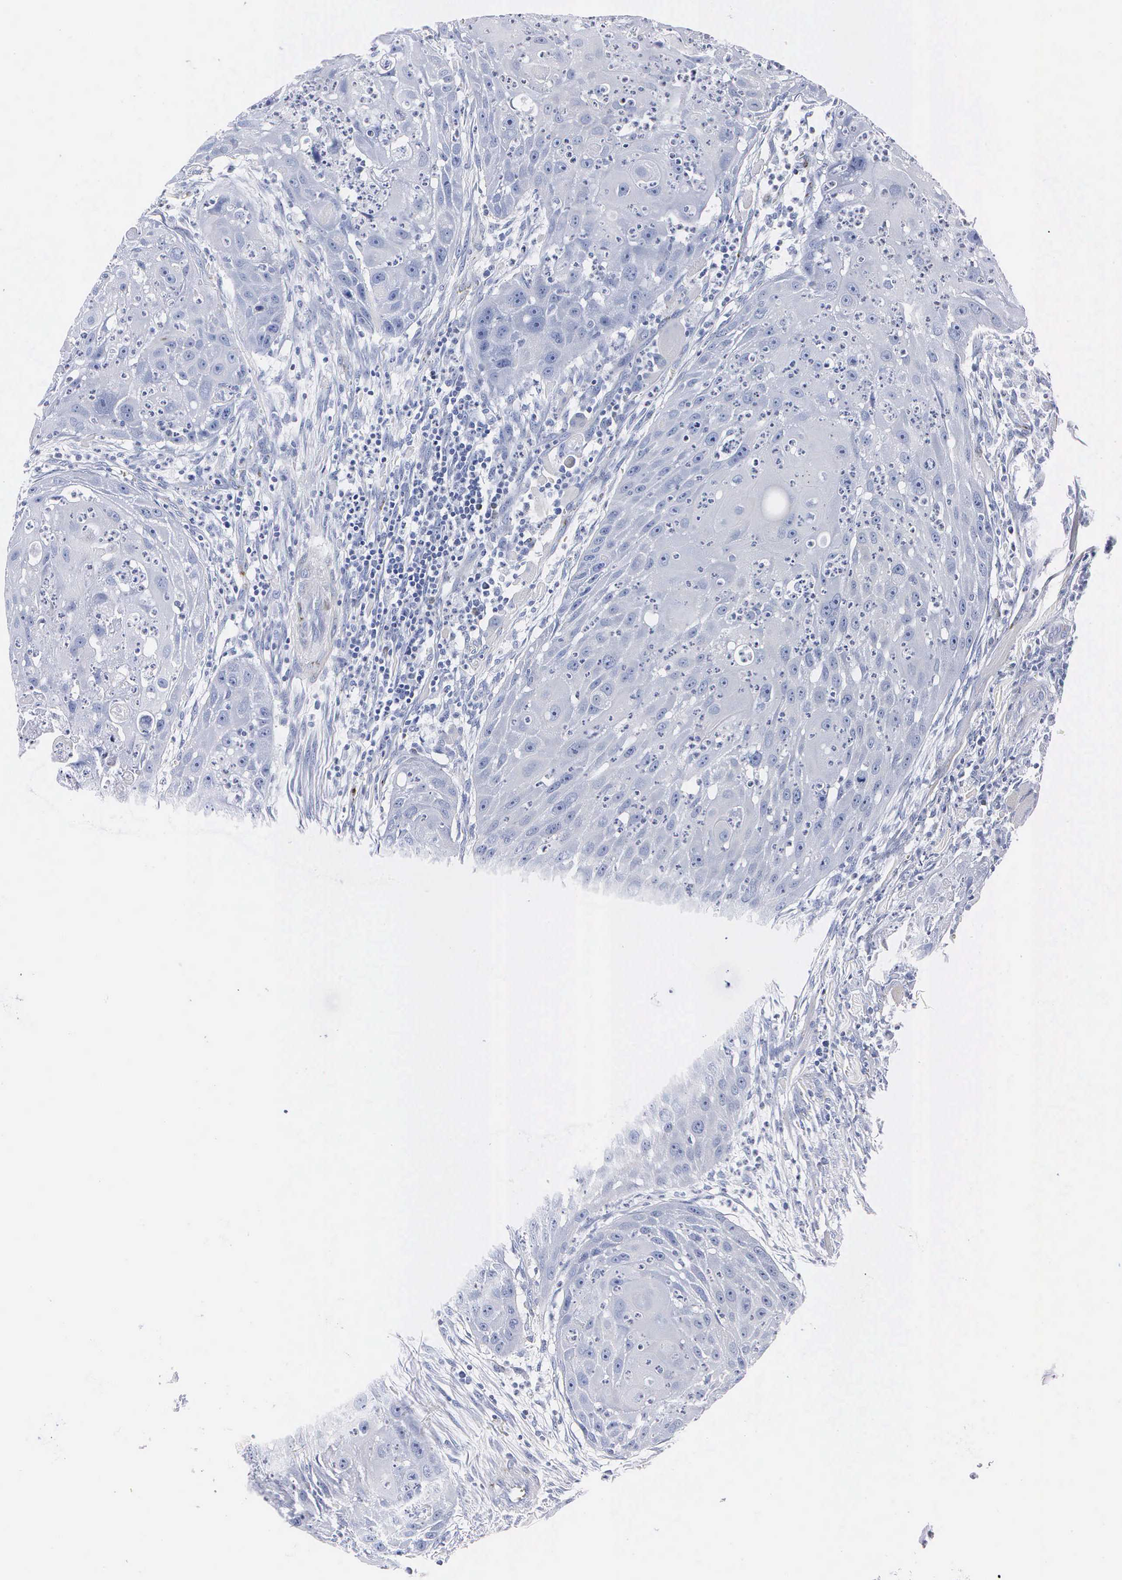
{"staining": {"intensity": "negative", "quantity": "none", "location": "none"}, "tissue": "head and neck cancer", "cell_type": "Tumor cells", "image_type": "cancer", "snomed": [{"axis": "morphology", "description": "Squamous cell carcinoma, NOS"}, {"axis": "topography", "description": "Head-Neck"}], "caption": "Head and neck cancer (squamous cell carcinoma) was stained to show a protein in brown. There is no significant expression in tumor cells.", "gene": "ENO2", "patient": {"sex": "male", "age": 64}}